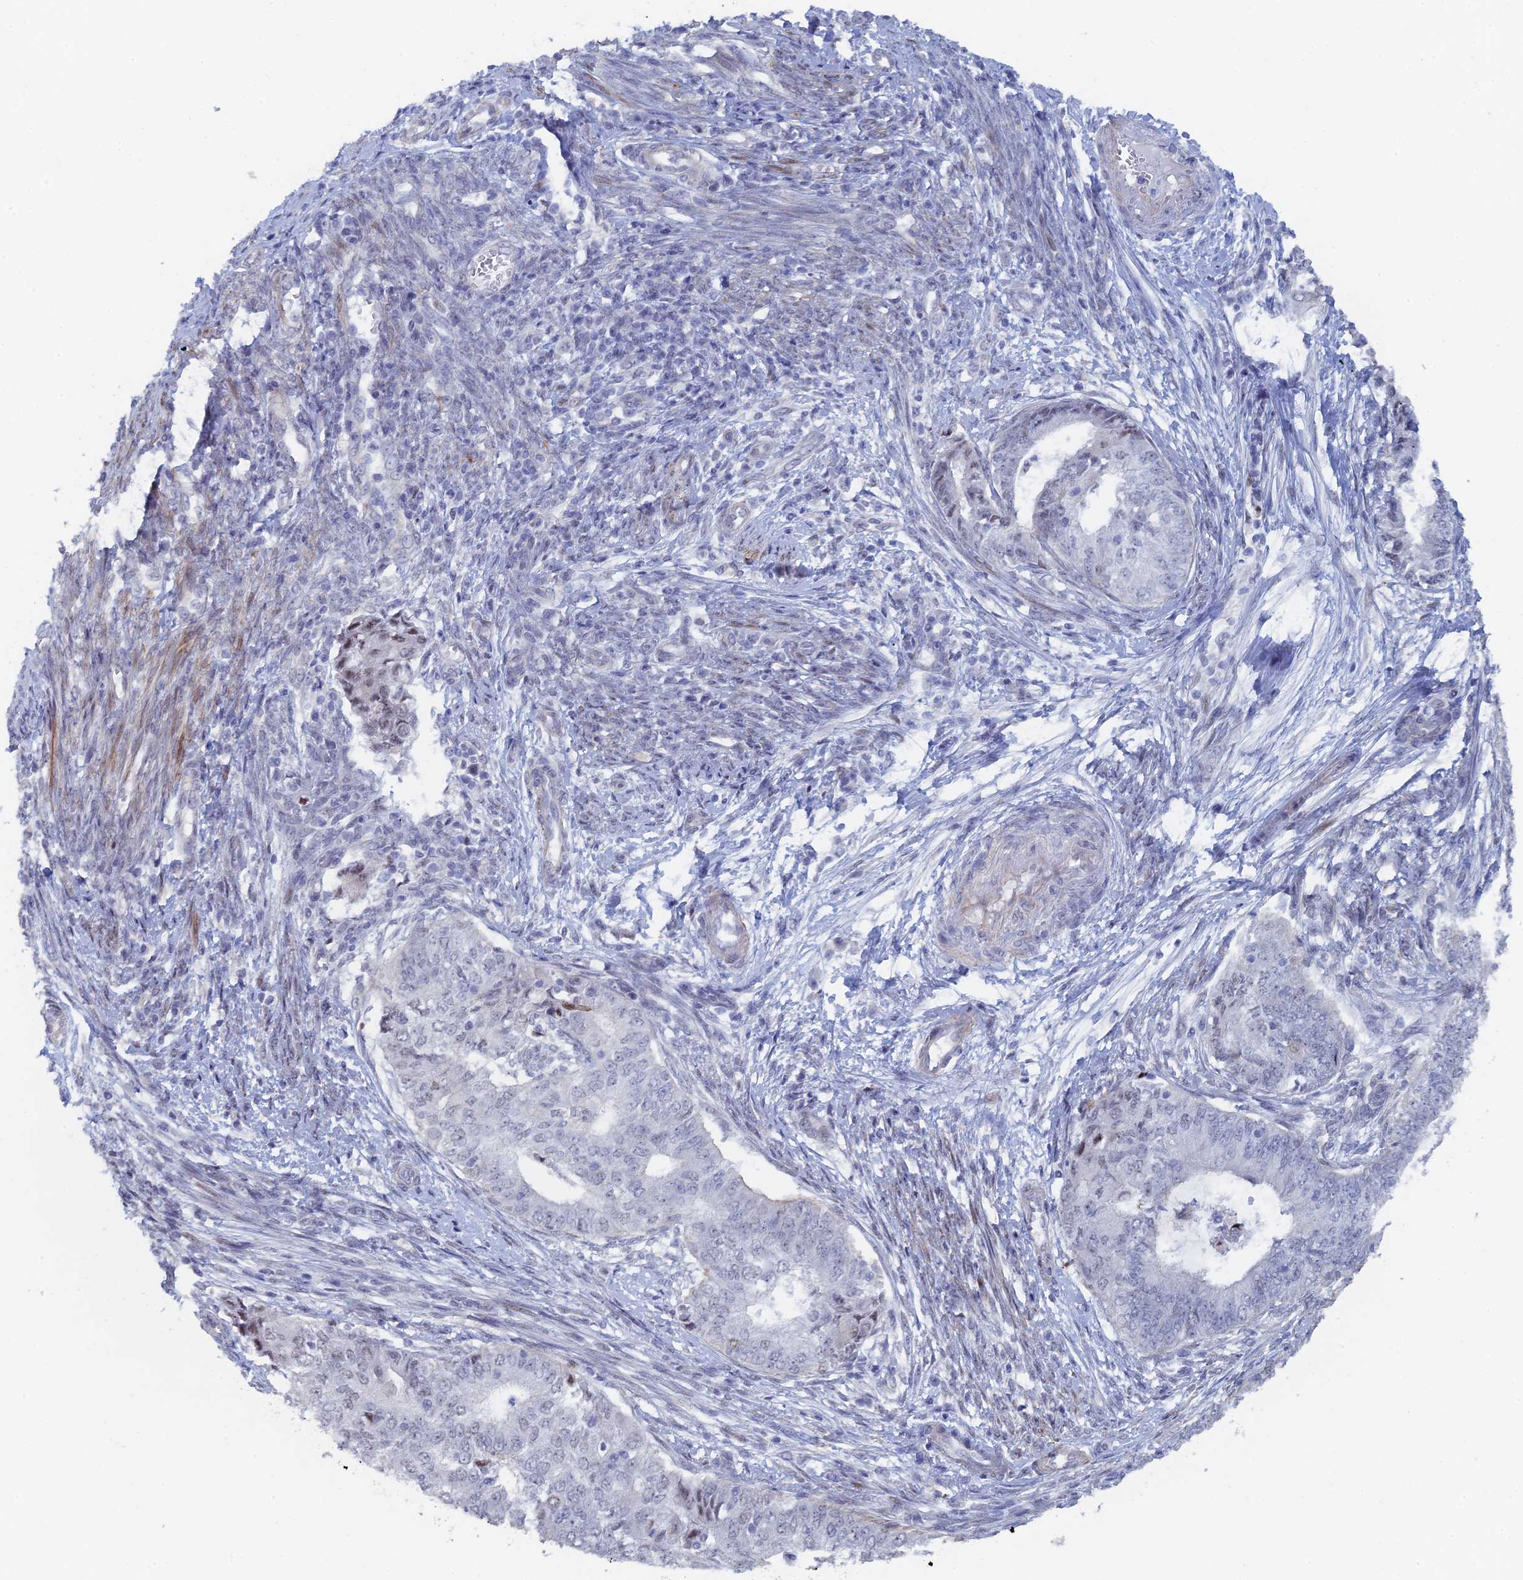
{"staining": {"intensity": "negative", "quantity": "none", "location": "none"}, "tissue": "endometrial cancer", "cell_type": "Tumor cells", "image_type": "cancer", "snomed": [{"axis": "morphology", "description": "Adenocarcinoma, NOS"}, {"axis": "topography", "description": "Endometrium"}], "caption": "A high-resolution photomicrograph shows immunohistochemistry (IHC) staining of endometrial cancer (adenocarcinoma), which shows no significant positivity in tumor cells.", "gene": "GMNC", "patient": {"sex": "female", "age": 62}}